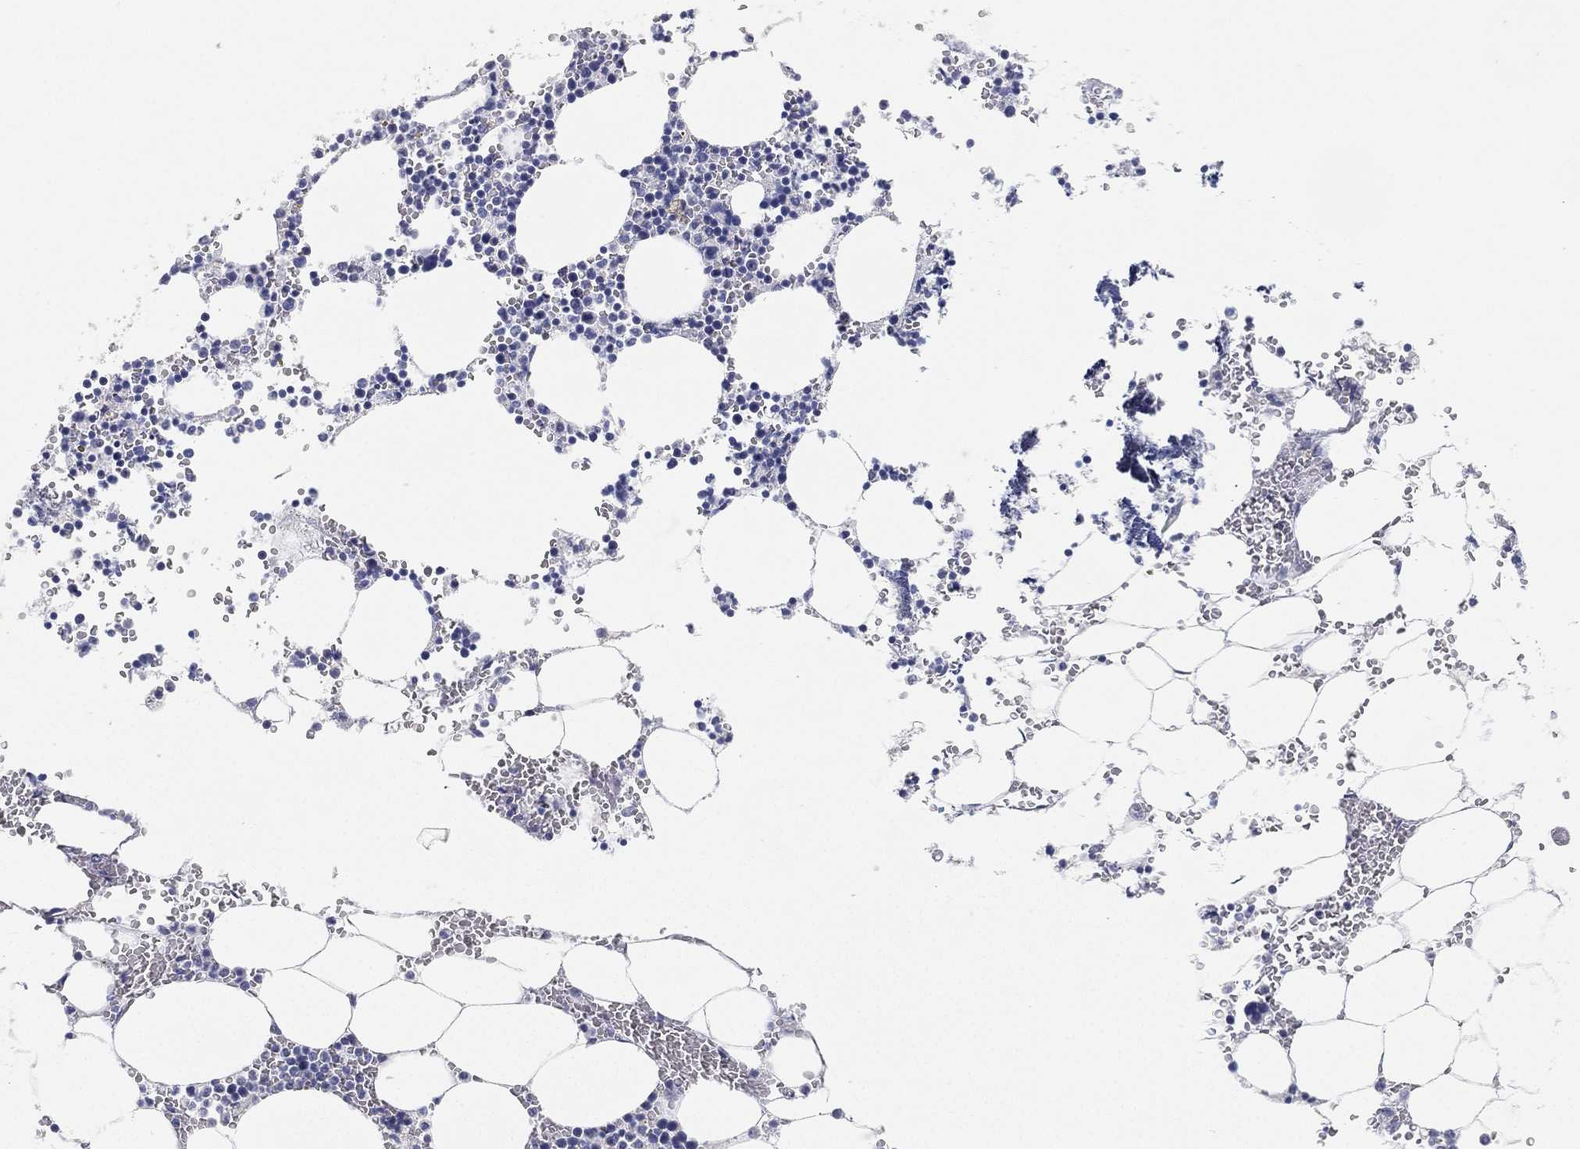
{"staining": {"intensity": "negative", "quantity": "none", "location": "none"}, "tissue": "bone marrow", "cell_type": "Hematopoietic cells", "image_type": "normal", "snomed": [{"axis": "morphology", "description": "Normal tissue, NOS"}, {"axis": "topography", "description": "Bone marrow"}], "caption": "Unremarkable bone marrow was stained to show a protein in brown. There is no significant staining in hematopoietic cells.", "gene": "GPR61", "patient": {"sex": "female", "age": 64}}